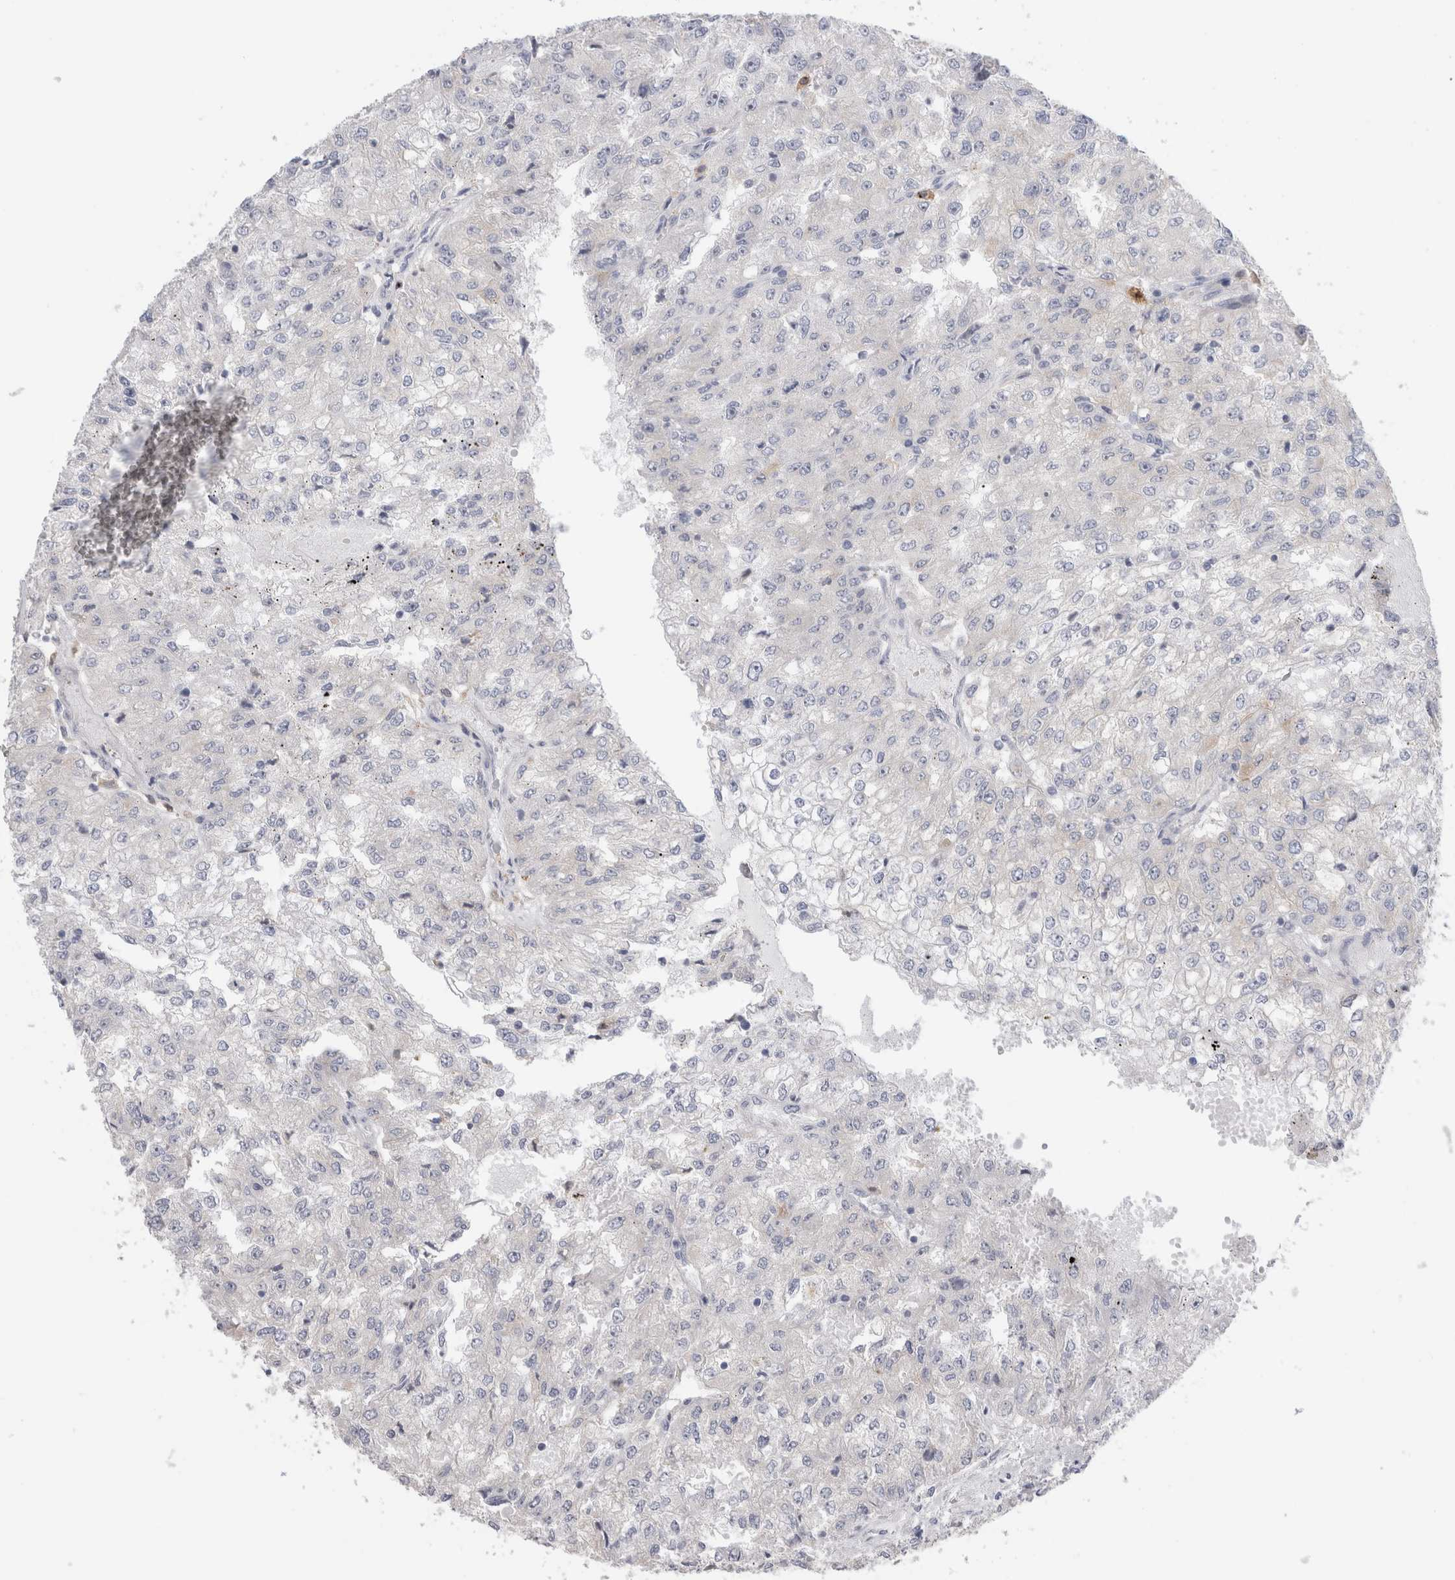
{"staining": {"intensity": "negative", "quantity": "none", "location": "none"}, "tissue": "renal cancer", "cell_type": "Tumor cells", "image_type": "cancer", "snomed": [{"axis": "morphology", "description": "Adenocarcinoma, NOS"}, {"axis": "topography", "description": "Kidney"}], "caption": "This histopathology image is of adenocarcinoma (renal) stained with IHC to label a protein in brown with the nuclei are counter-stained blue. There is no expression in tumor cells.", "gene": "SLC20A2", "patient": {"sex": "female", "age": 54}}